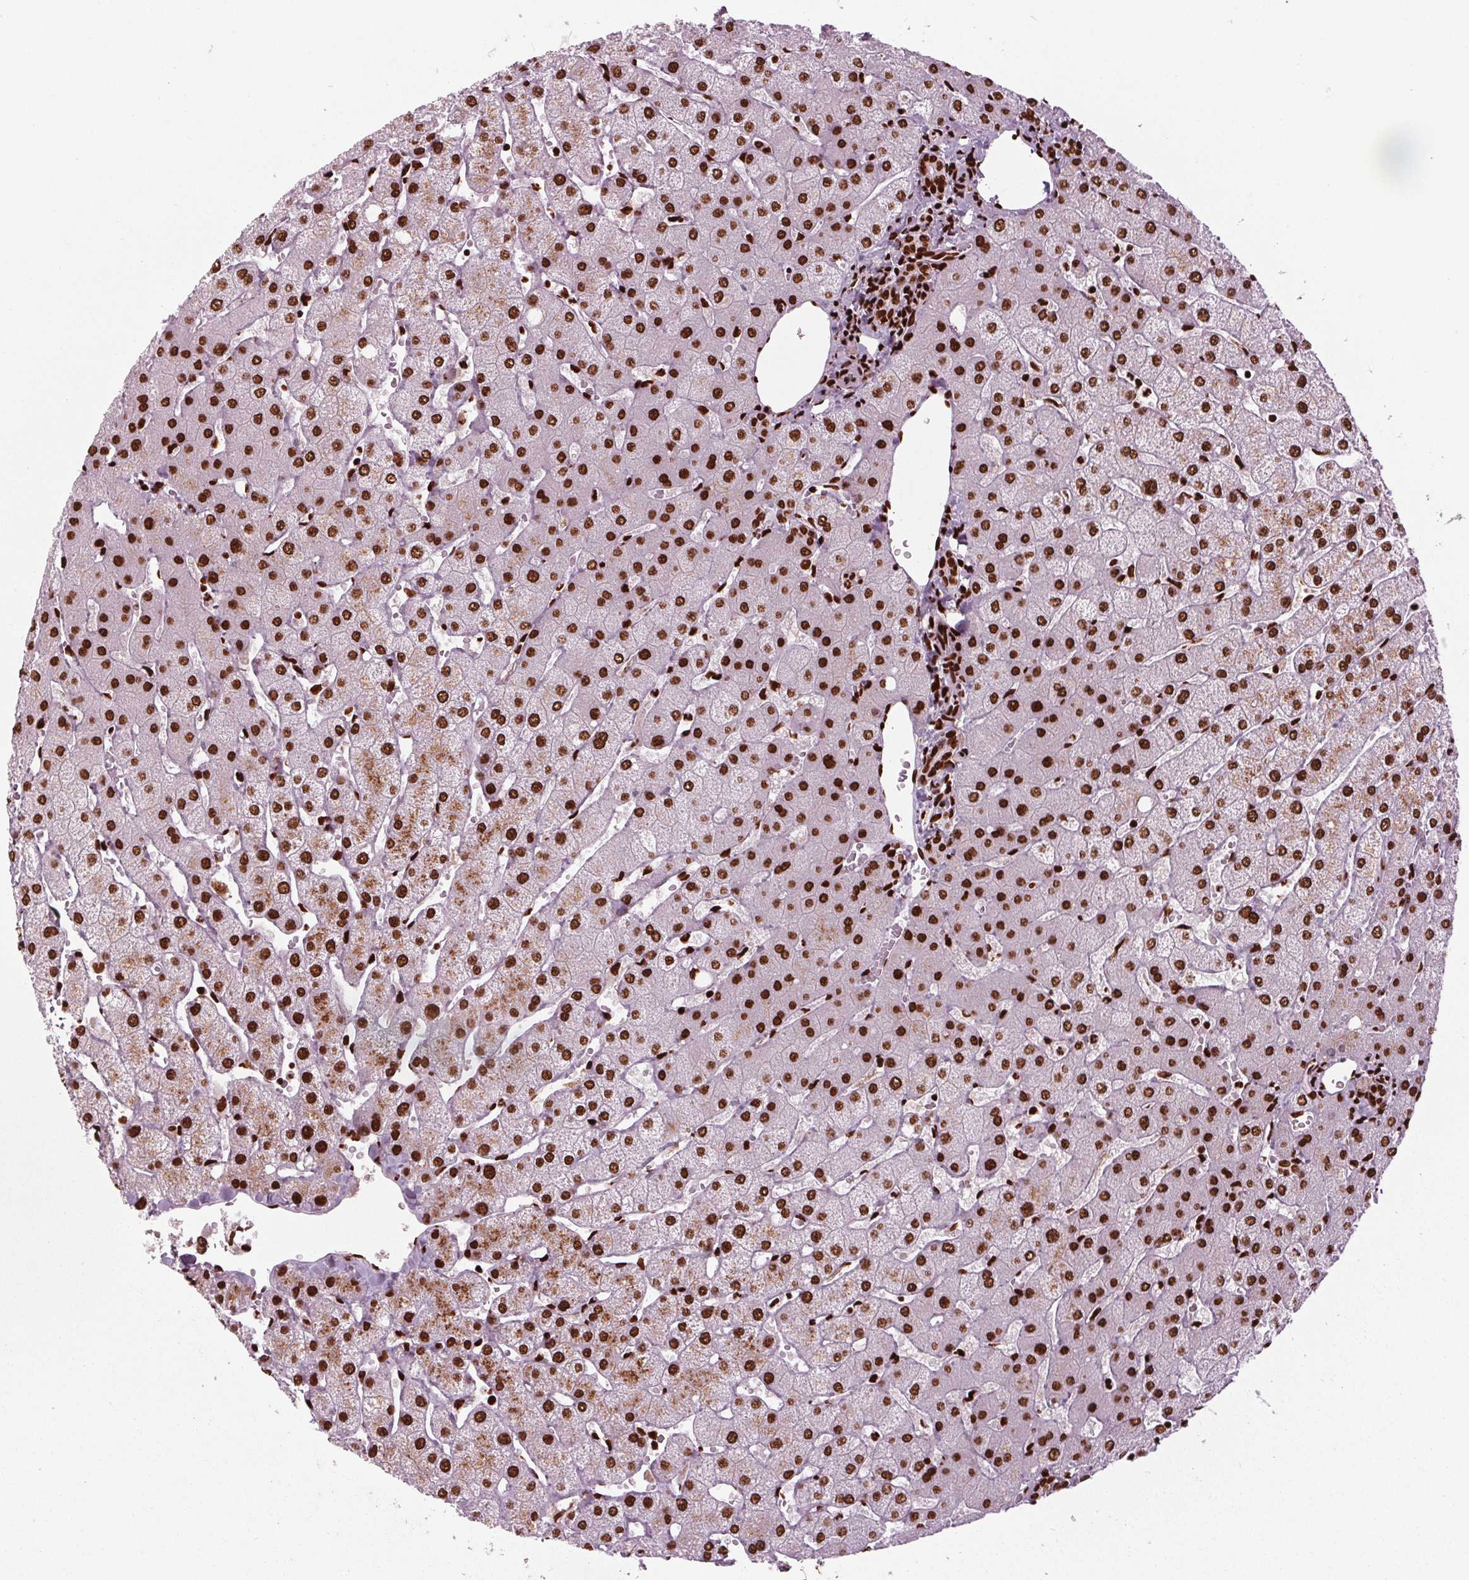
{"staining": {"intensity": "strong", "quantity": ">75%", "location": "nuclear"}, "tissue": "liver", "cell_type": "Cholangiocytes", "image_type": "normal", "snomed": [{"axis": "morphology", "description": "Normal tissue, NOS"}, {"axis": "topography", "description": "Liver"}], "caption": "Protein analysis of unremarkable liver demonstrates strong nuclear expression in approximately >75% of cholangiocytes. The staining was performed using DAB (3,3'-diaminobenzidine) to visualize the protein expression in brown, while the nuclei were stained in blue with hematoxylin (Magnification: 20x).", "gene": "BRD4", "patient": {"sex": "female", "age": 54}}